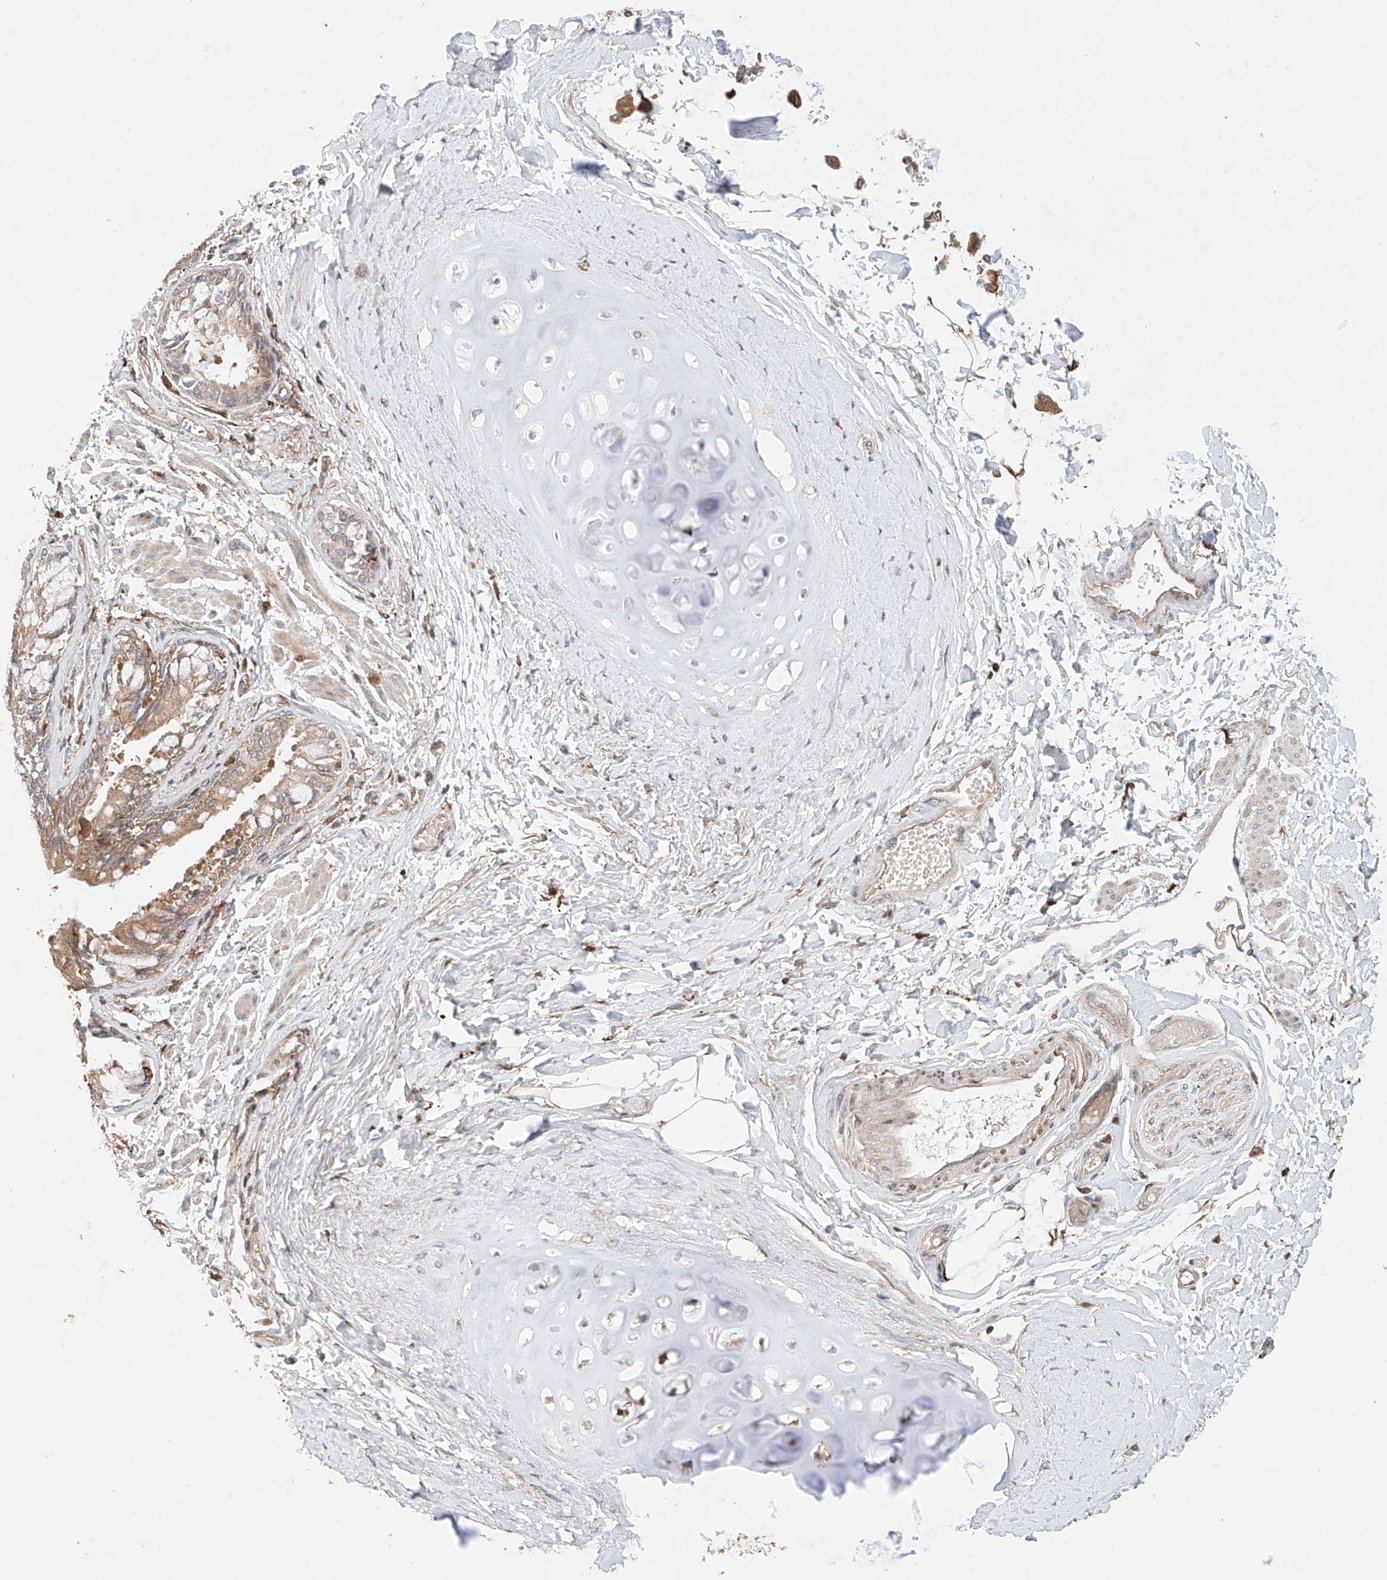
{"staining": {"intensity": "moderate", "quantity": ">75%", "location": "cytoplasmic/membranous"}, "tissue": "bronchus", "cell_type": "Respiratory epithelial cells", "image_type": "normal", "snomed": [{"axis": "morphology", "description": "Normal tissue, NOS"}, {"axis": "topography", "description": "Cartilage tissue"}, {"axis": "topography", "description": "Bronchus"}], "caption": "DAB immunohistochemical staining of normal bronchus shows moderate cytoplasmic/membranous protein expression in approximately >75% of respiratory epithelial cells. (DAB (3,3'-diaminobenzidine) IHC, brown staining for protein, blue staining for nuclei).", "gene": "IGSF22", "patient": {"sex": "female", "age": 36}}